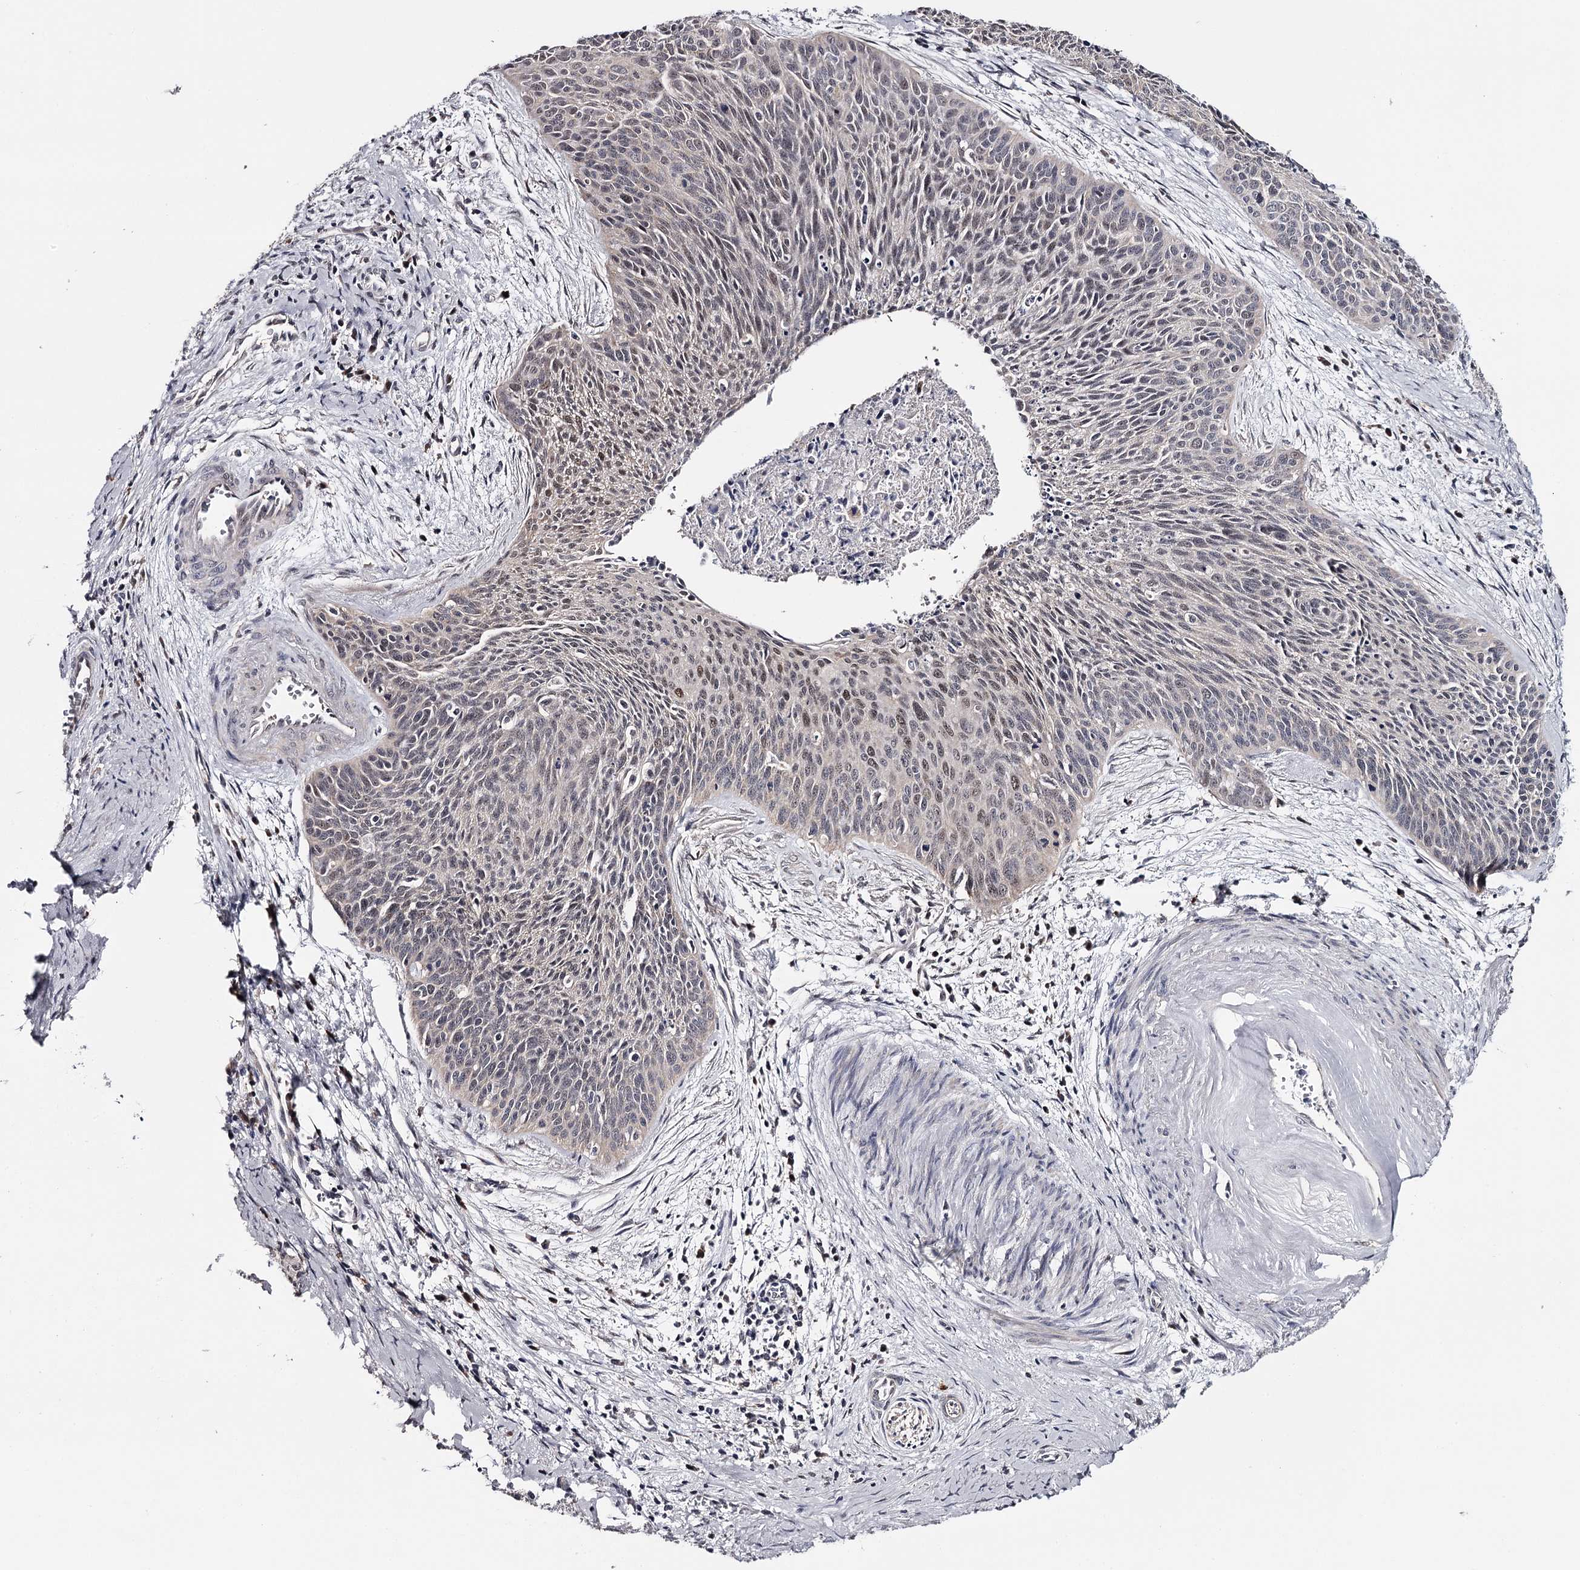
{"staining": {"intensity": "weak", "quantity": ">75%", "location": "nuclear"}, "tissue": "cervical cancer", "cell_type": "Tumor cells", "image_type": "cancer", "snomed": [{"axis": "morphology", "description": "Squamous cell carcinoma, NOS"}, {"axis": "topography", "description": "Cervix"}], "caption": "DAB immunohistochemical staining of cervical cancer shows weak nuclear protein expression in about >75% of tumor cells.", "gene": "GTSF1", "patient": {"sex": "female", "age": 55}}